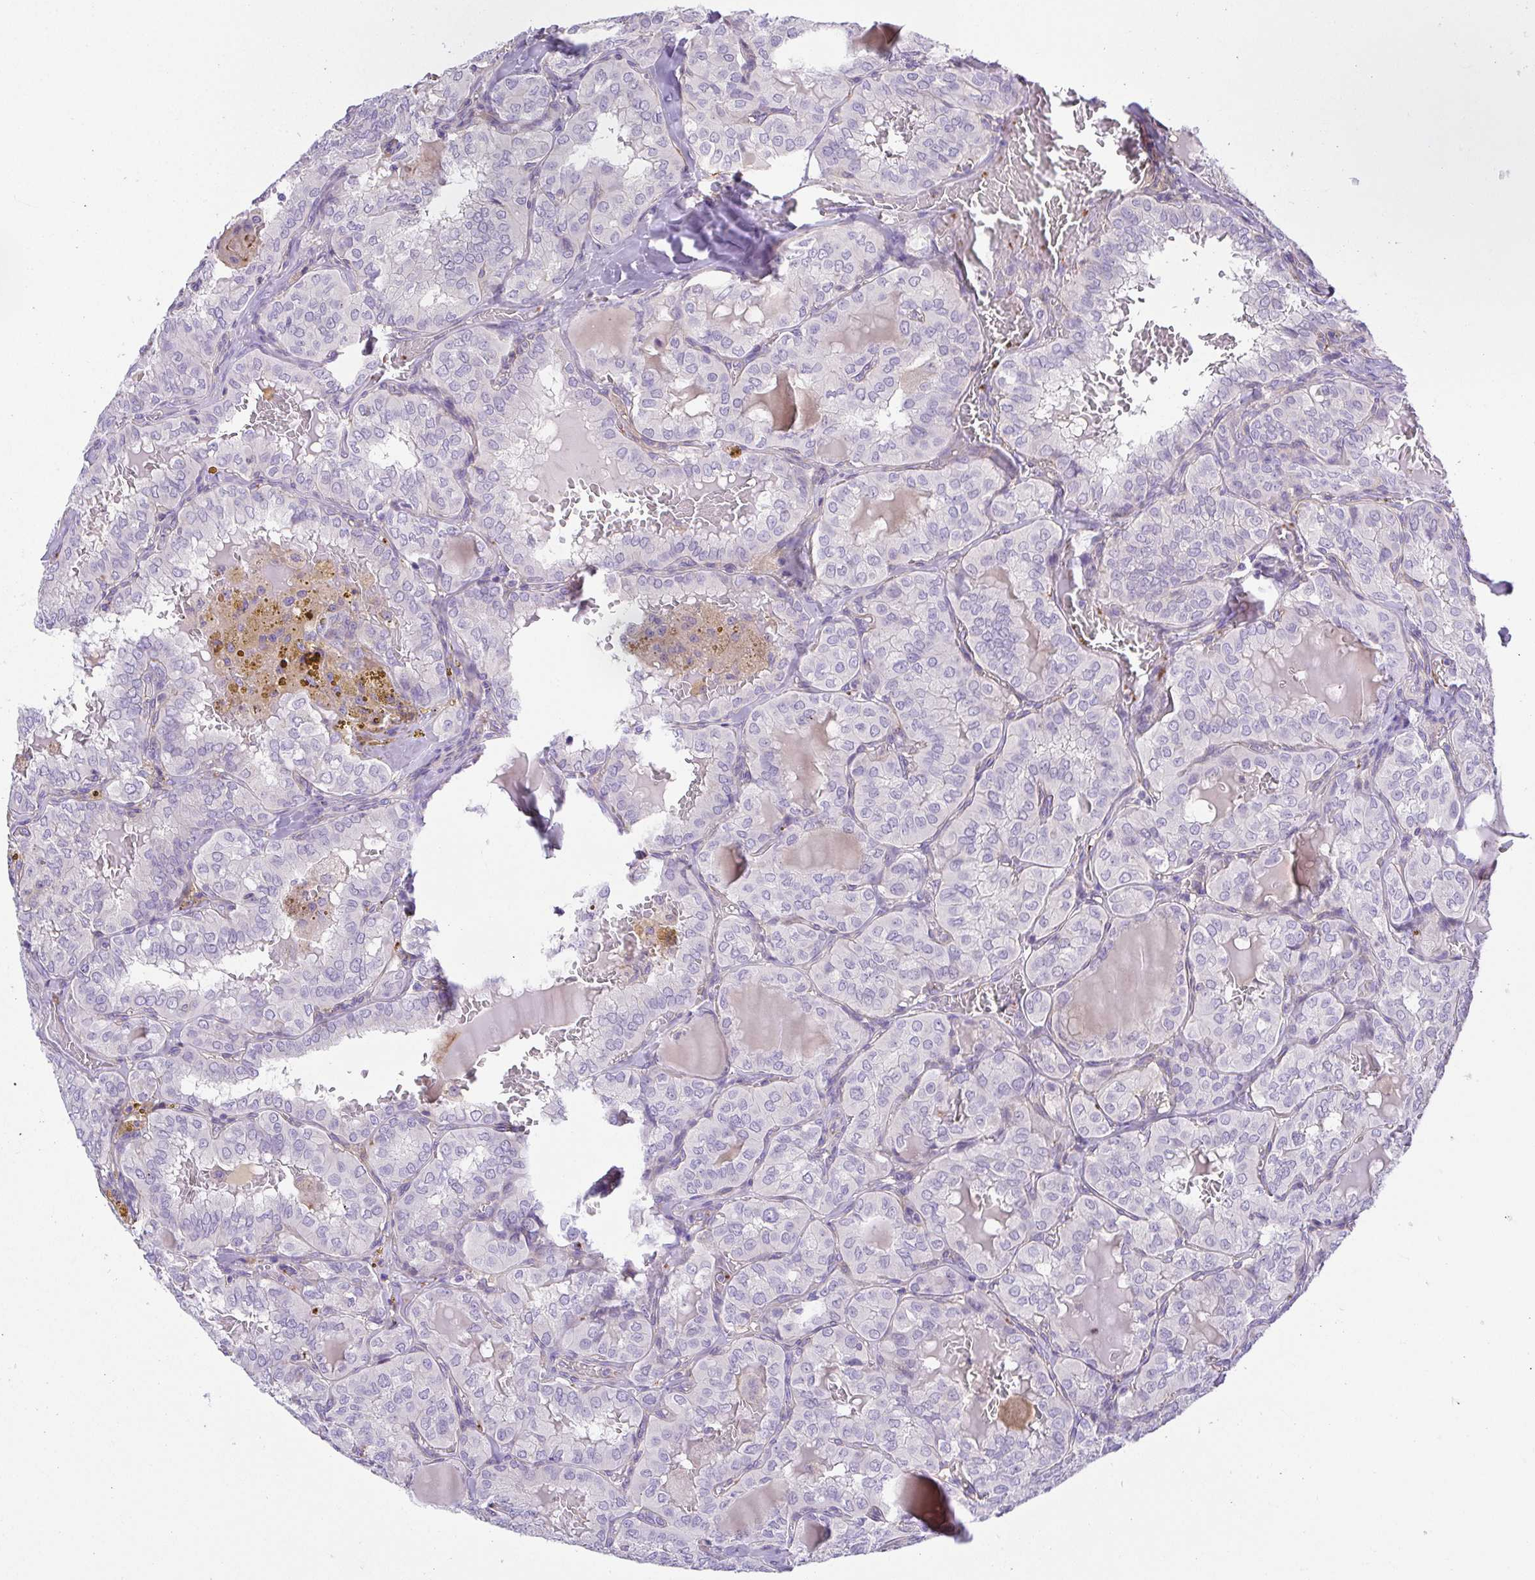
{"staining": {"intensity": "negative", "quantity": "none", "location": "none"}, "tissue": "thyroid cancer", "cell_type": "Tumor cells", "image_type": "cancer", "snomed": [{"axis": "morphology", "description": "Papillary adenocarcinoma, NOS"}, {"axis": "topography", "description": "Thyroid gland"}], "caption": "Immunohistochemical staining of thyroid cancer demonstrates no significant positivity in tumor cells.", "gene": "PRR14L", "patient": {"sex": "male", "age": 20}}